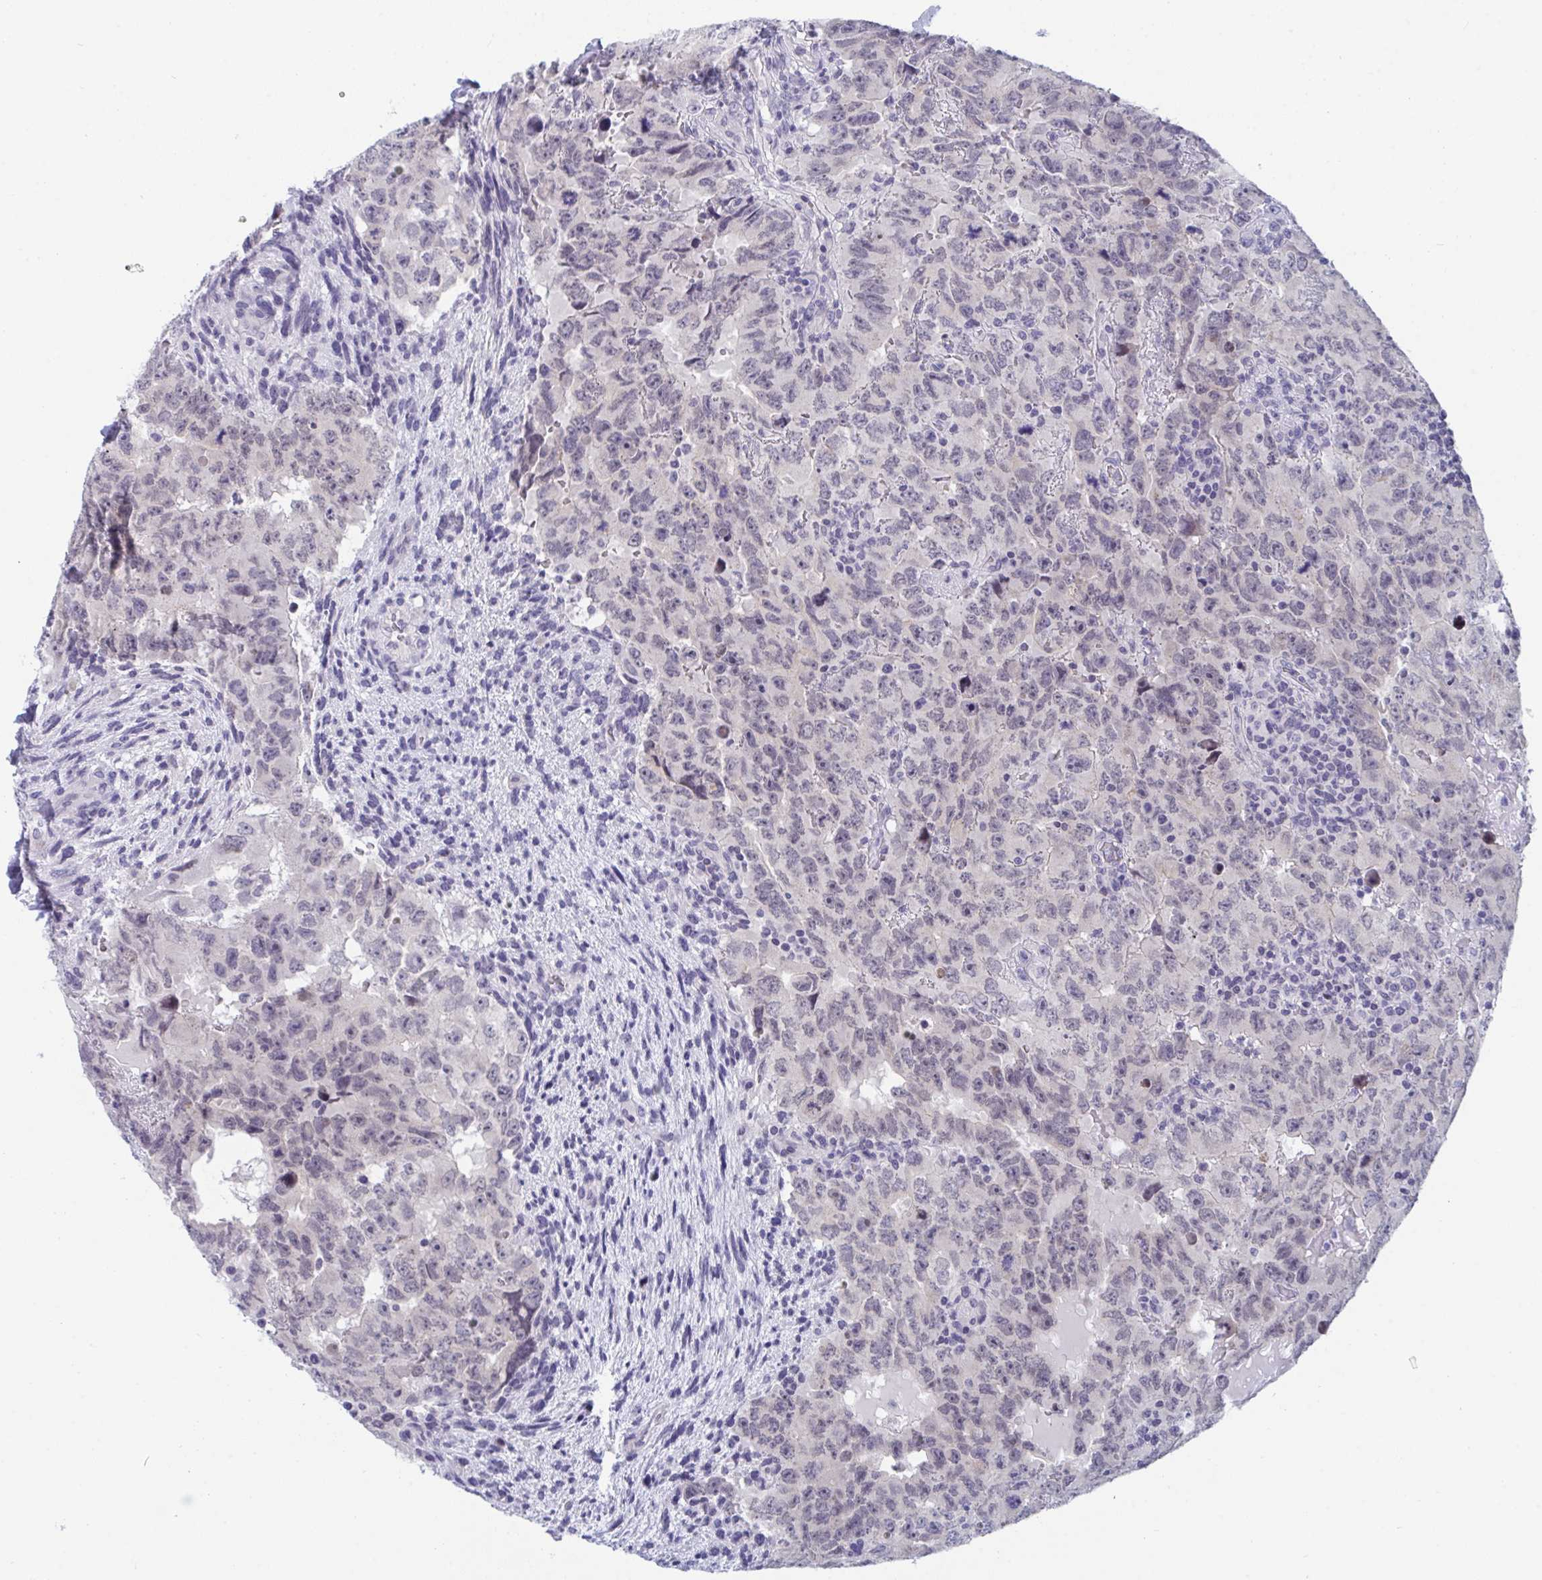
{"staining": {"intensity": "weak", "quantity": ">75%", "location": "nuclear"}, "tissue": "testis cancer", "cell_type": "Tumor cells", "image_type": "cancer", "snomed": [{"axis": "morphology", "description": "Carcinoma, Embryonal, NOS"}, {"axis": "topography", "description": "Testis"}], "caption": "Testis cancer (embryonal carcinoma) was stained to show a protein in brown. There is low levels of weak nuclear staining in about >75% of tumor cells.", "gene": "BMAL2", "patient": {"sex": "male", "age": 24}}